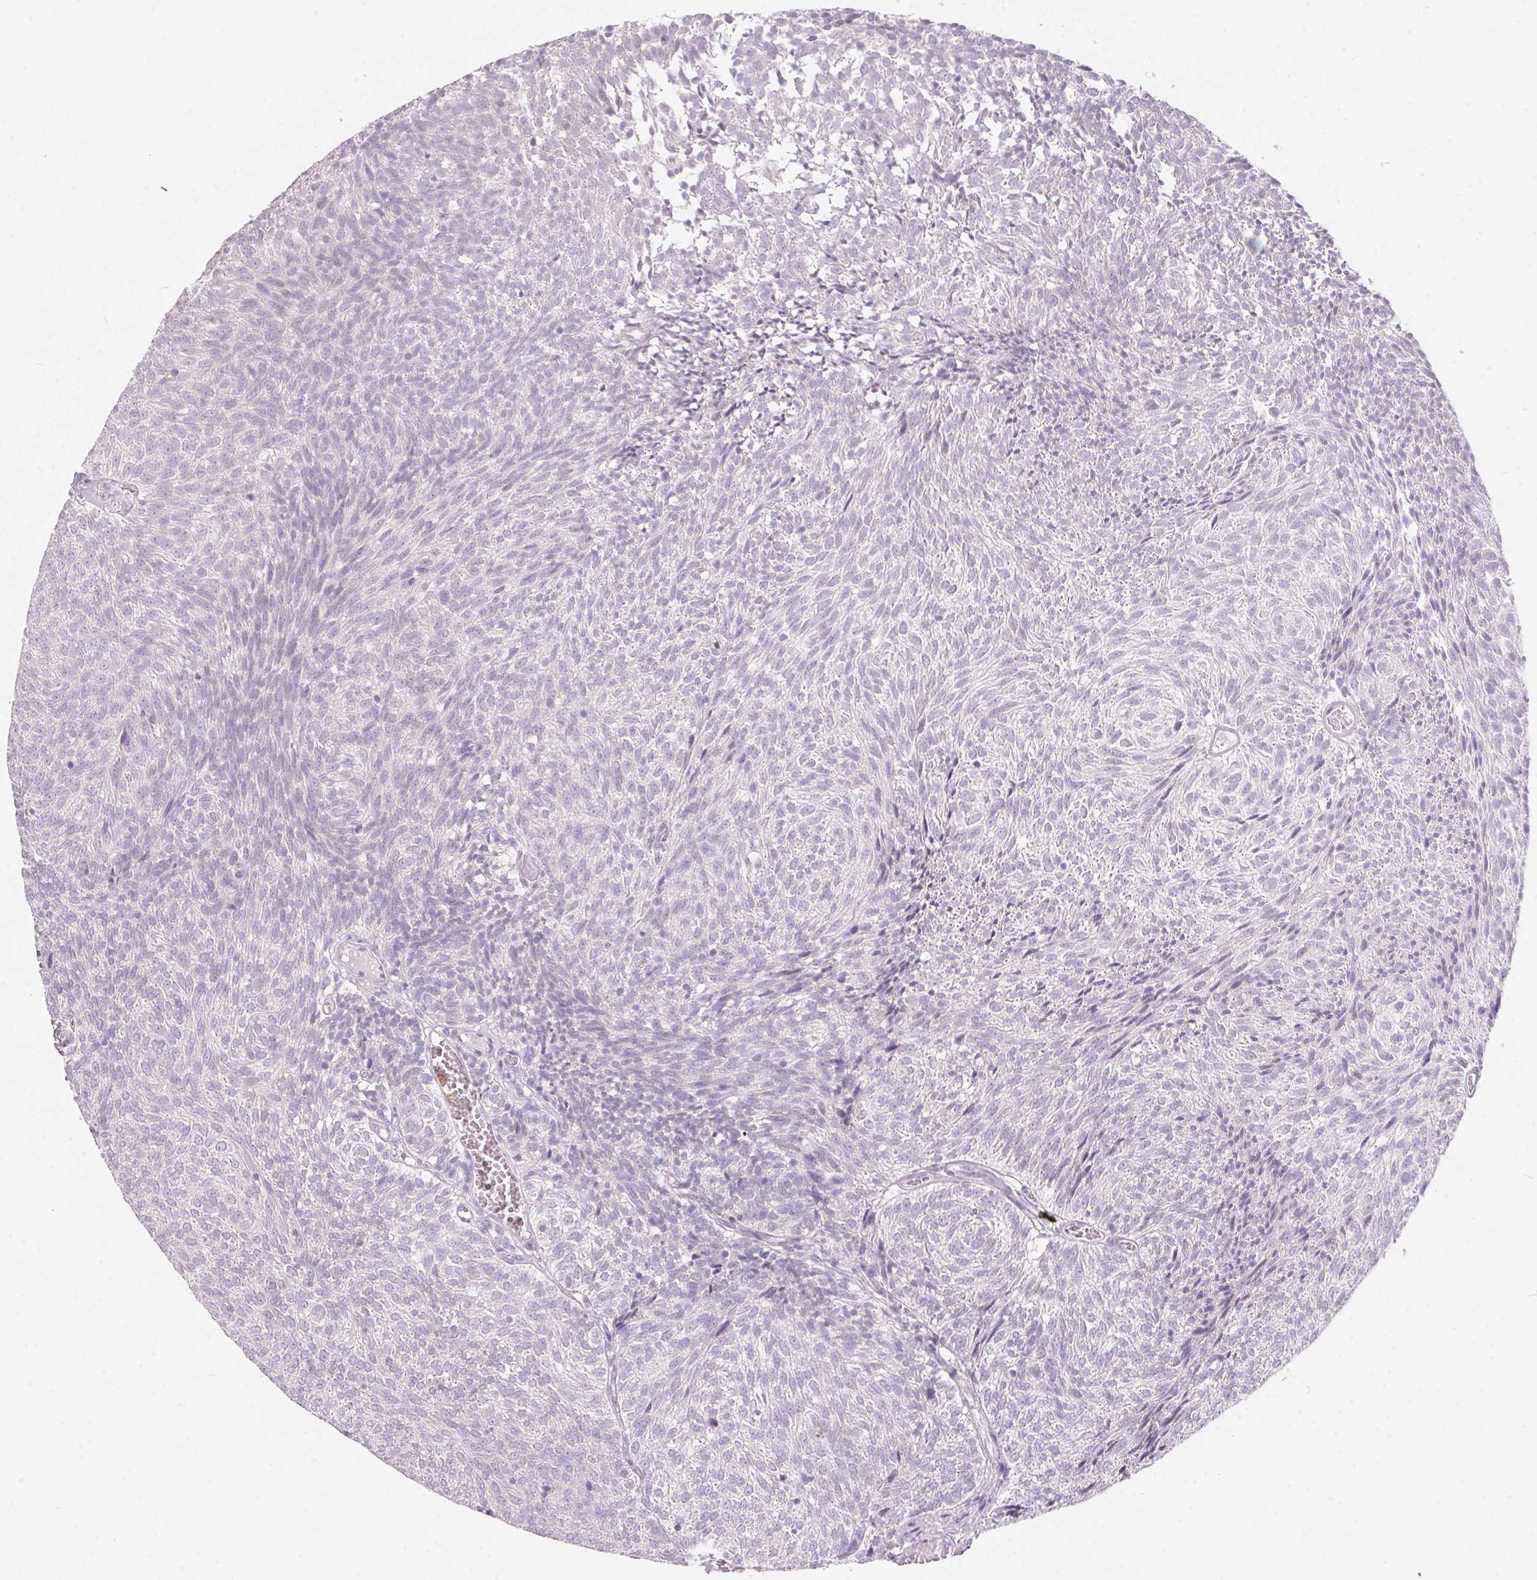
{"staining": {"intensity": "negative", "quantity": "none", "location": "none"}, "tissue": "urothelial cancer", "cell_type": "Tumor cells", "image_type": "cancer", "snomed": [{"axis": "morphology", "description": "Urothelial carcinoma, Low grade"}, {"axis": "topography", "description": "Urinary bladder"}], "caption": "The image exhibits no staining of tumor cells in urothelial cancer. The staining is performed using DAB brown chromogen with nuclei counter-stained in using hematoxylin.", "gene": "SERPINB1", "patient": {"sex": "male", "age": 77}}